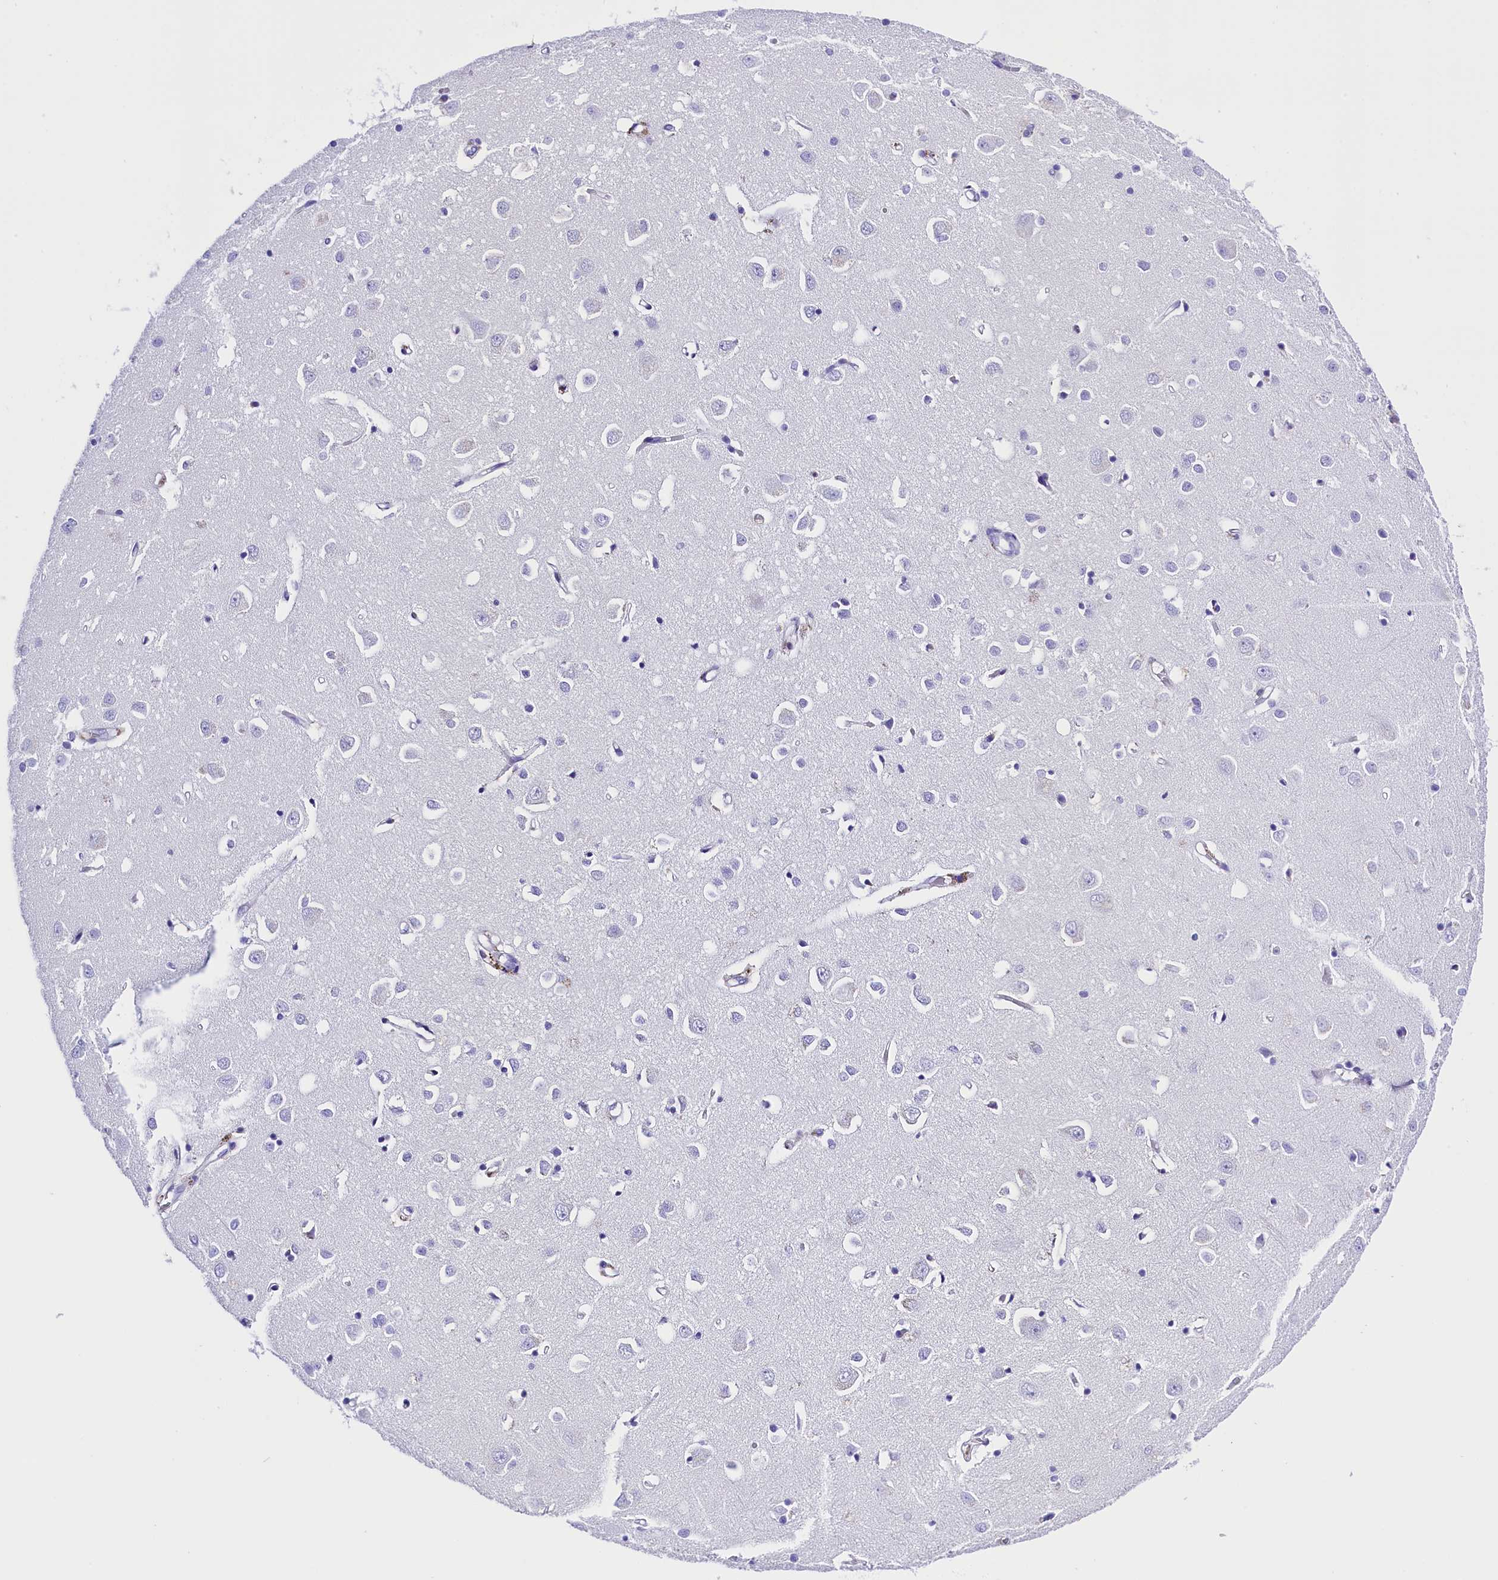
{"staining": {"intensity": "negative", "quantity": "none", "location": "none"}, "tissue": "cerebral cortex", "cell_type": "Endothelial cells", "image_type": "normal", "snomed": [{"axis": "morphology", "description": "Normal tissue, NOS"}, {"axis": "topography", "description": "Cerebral cortex"}], "caption": "DAB (3,3'-diaminobenzidine) immunohistochemical staining of benign human cerebral cortex demonstrates no significant positivity in endothelial cells. Brightfield microscopy of immunohistochemistry stained with DAB (brown) and hematoxylin (blue), captured at high magnification.", "gene": "CLC", "patient": {"sex": "female", "age": 64}}